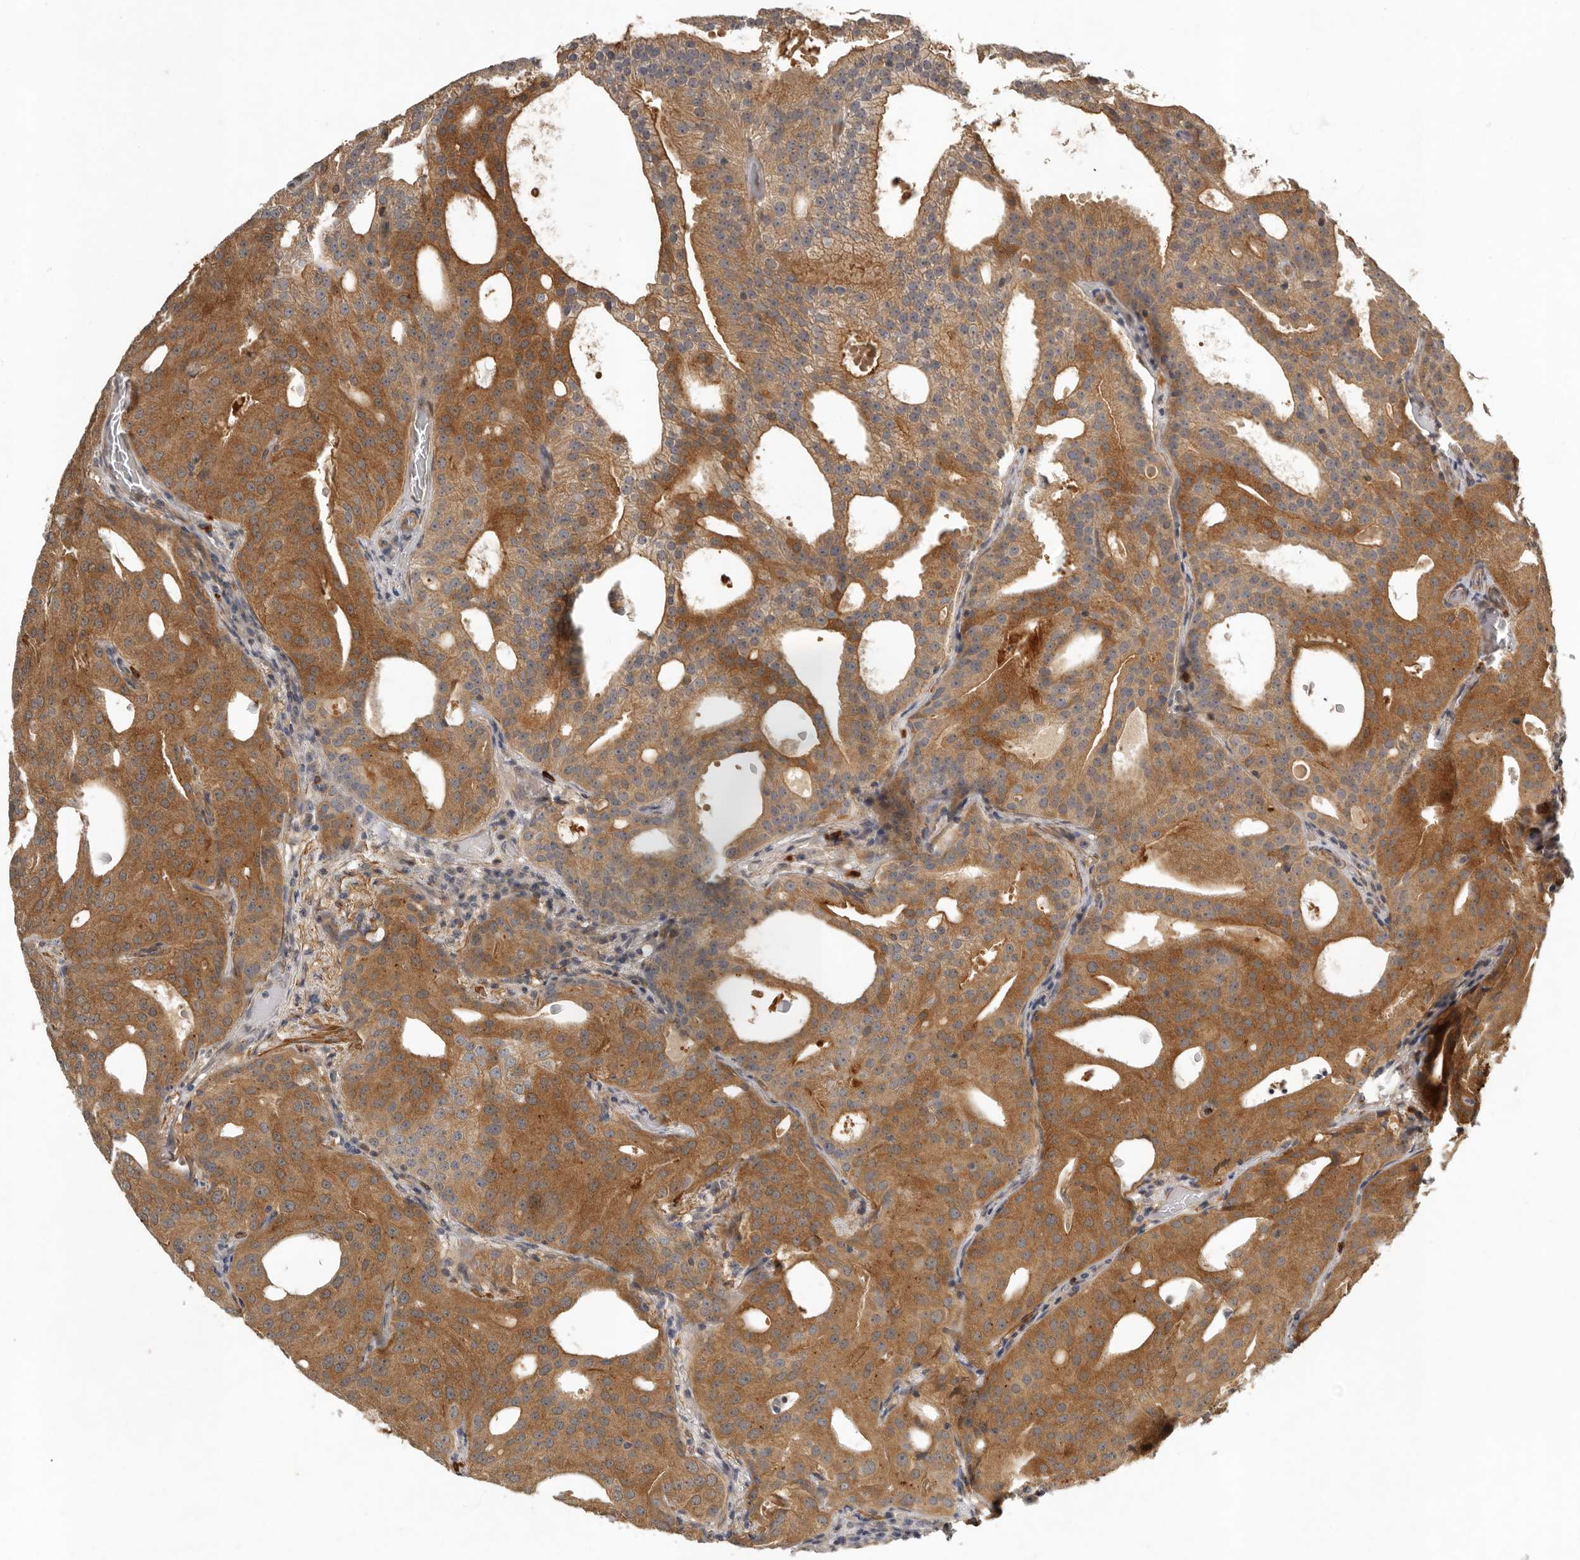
{"staining": {"intensity": "moderate", "quantity": ">75%", "location": "cytoplasmic/membranous"}, "tissue": "prostate cancer", "cell_type": "Tumor cells", "image_type": "cancer", "snomed": [{"axis": "morphology", "description": "Adenocarcinoma, Medium grade"}, {"axis": "topography", "description": "Prostate"}], "caption": "High-power microscopy captured an immunohistochemistry image of prostate cancer (medium-grade adenocarcinoma), revealing moderate cytoplasmic/membranous expression in approximately >75% of tumor cells.", "gene": "RNF157", "patient": {"sex": "male", "age": 88}}